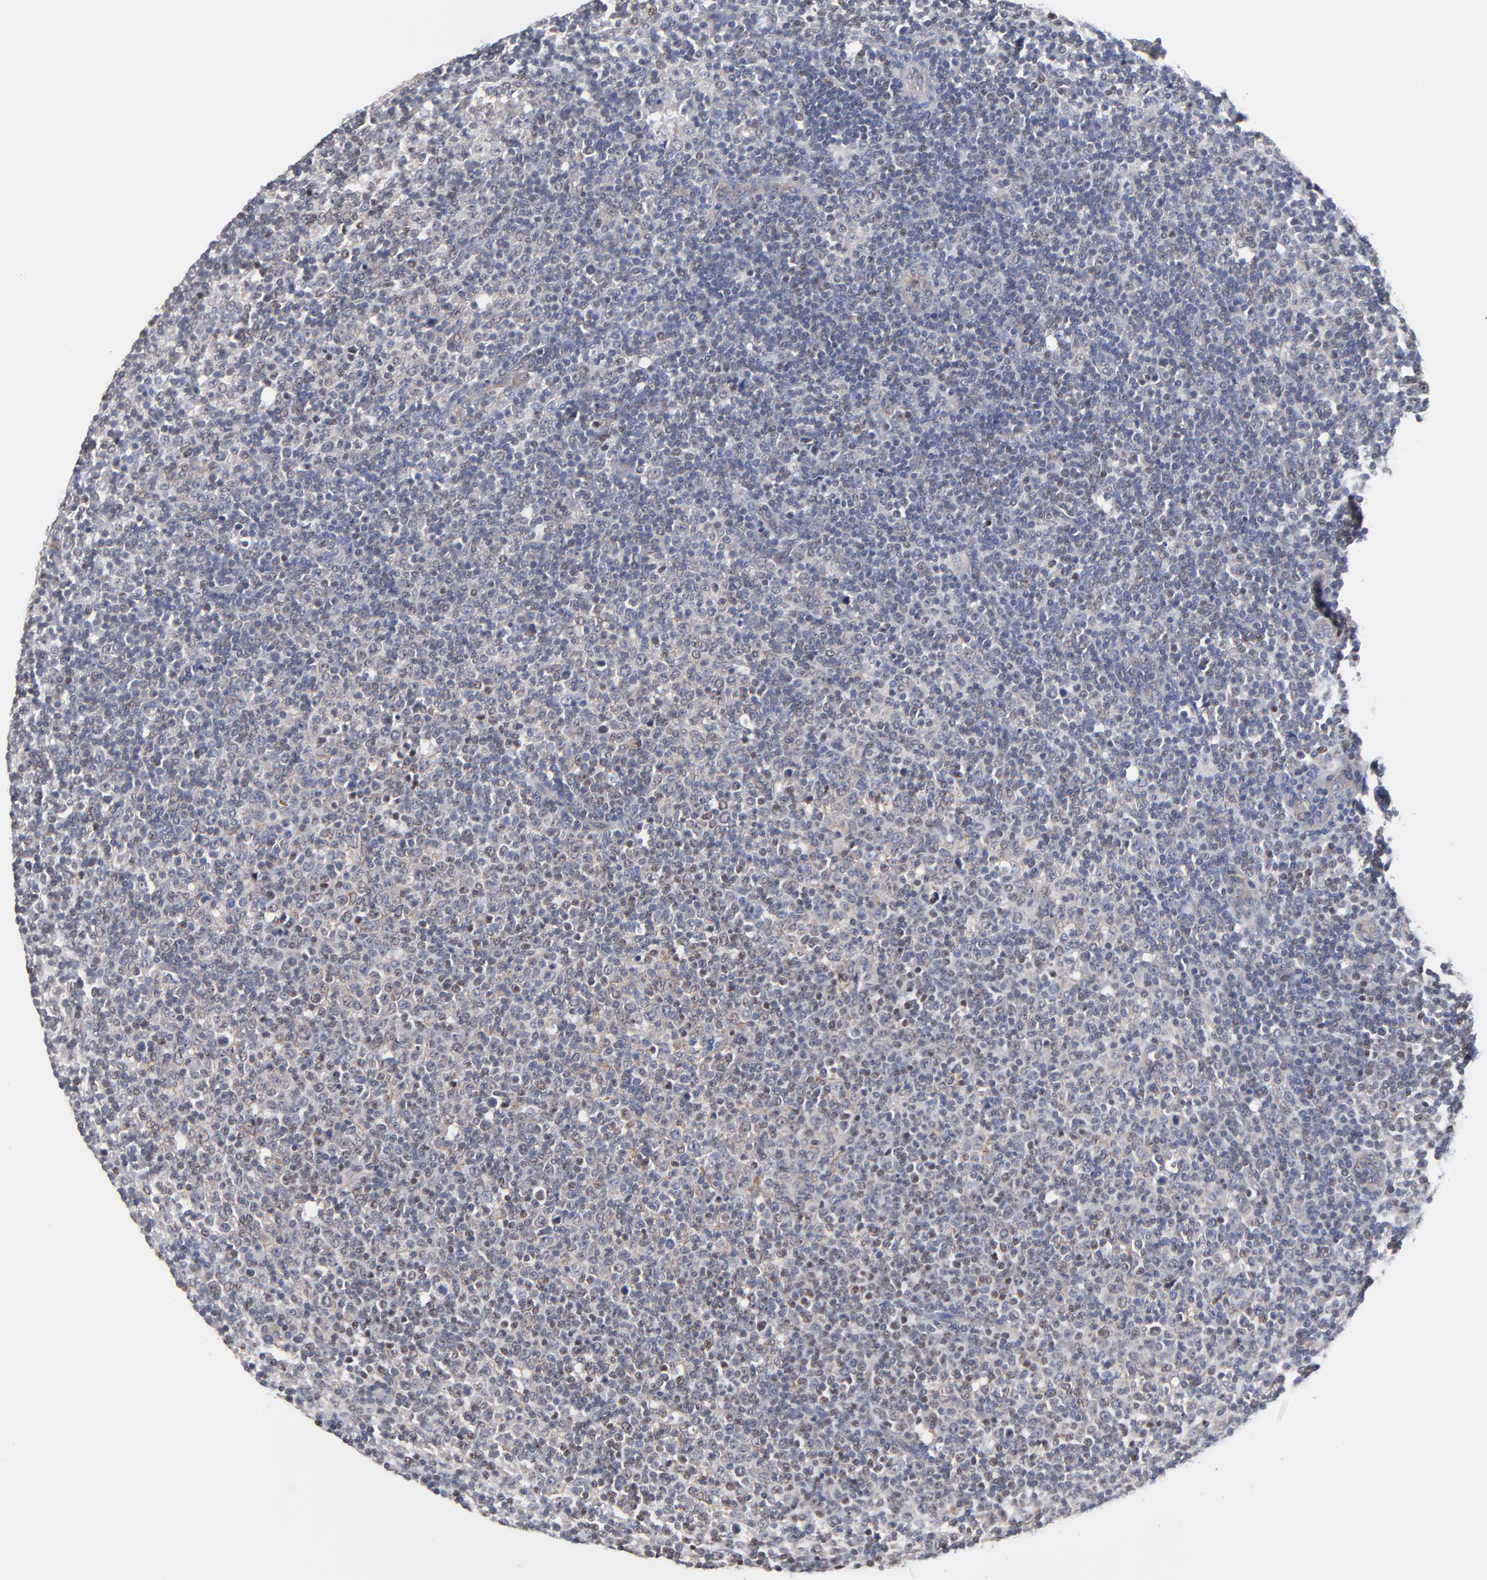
{"staining": {"intensity": "weak", "quantity": "25%-75%", "location": "cytoplasmic/membranous"}, "tissue": "lymphoma", "cell_type": "Tumor cells", "image_type": "cancer", "snomed": [{"axis": "morphology", "description": "Malignant lymphoma, non-Hodgkin's type, Low grade"}, {"axis": "topography", "description": "Lymph node"}], "caption": "Weak cytoplasmic/membranous expression is seen in approximately 25%-75% of tumor cells in malignant lymphoma, non-Hodgkin's type (low-grade).", "gene": "ZNF157", "patient": {"sex": "male", "age": 70}}